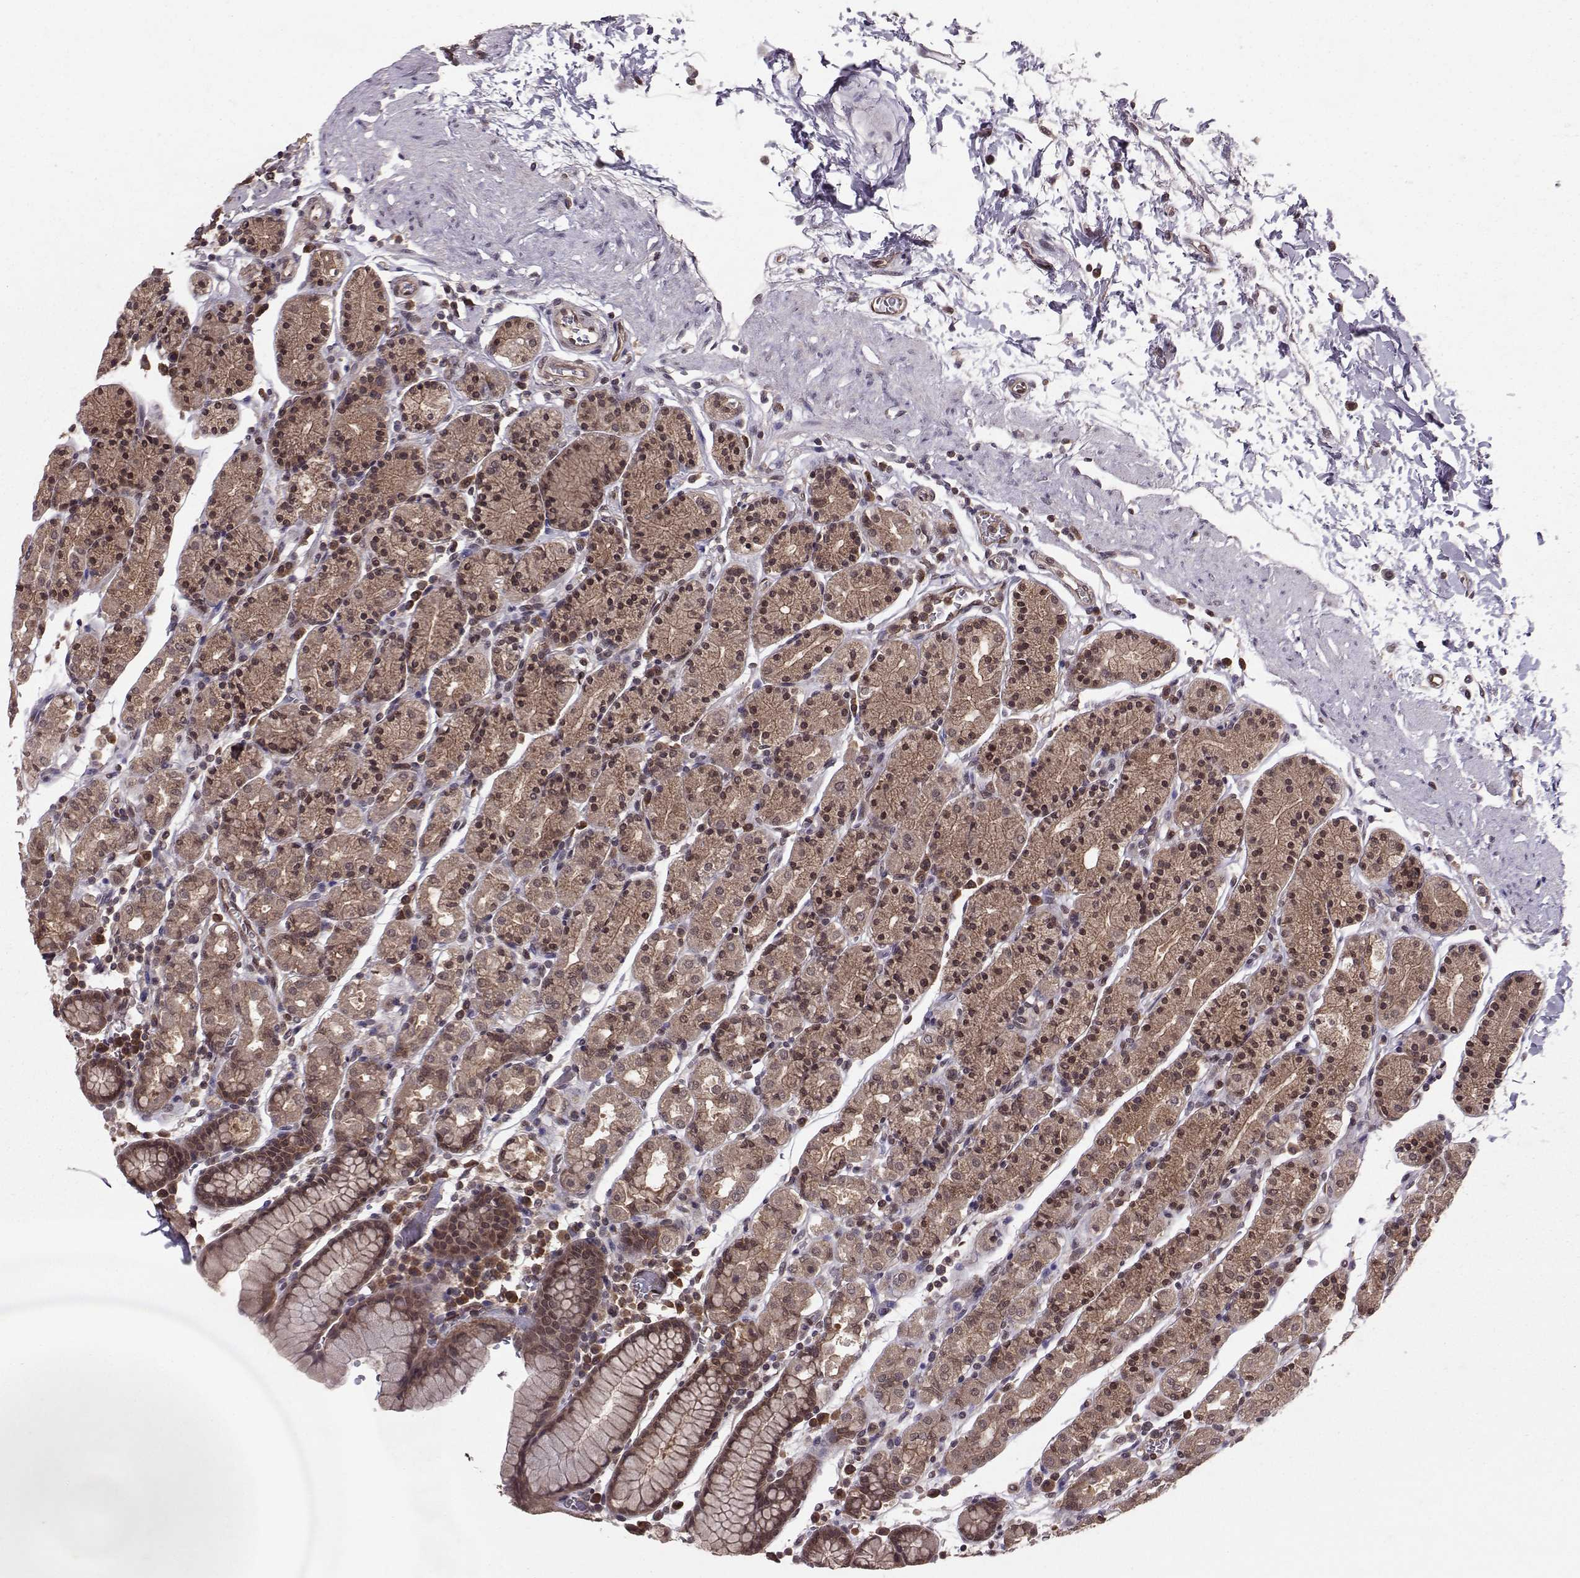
{"staining": {"intensity": "moderate", "quantity": "25%-75%", "location": "cytoplasmic/membranous"}, "tissue": "stomach", "cell_type": "Glandular cells", "image_type": "normal", "snomed": [{"axis": "morphology", "description": "Normal tissue, NOS"}, {"axis": "topography", "description": "Stomach, upper"}, {"axis": "topography", "description": "Stomach"}], "caption": "This histopathology image shows immunohistochemistry staining of benign stomach, with medium moderate cytoplasmic/membranous staining in about 25%-75% of glandular cells.", "gene": "PPP2R2A", "patient": {"sex": "male", "age": 62}}